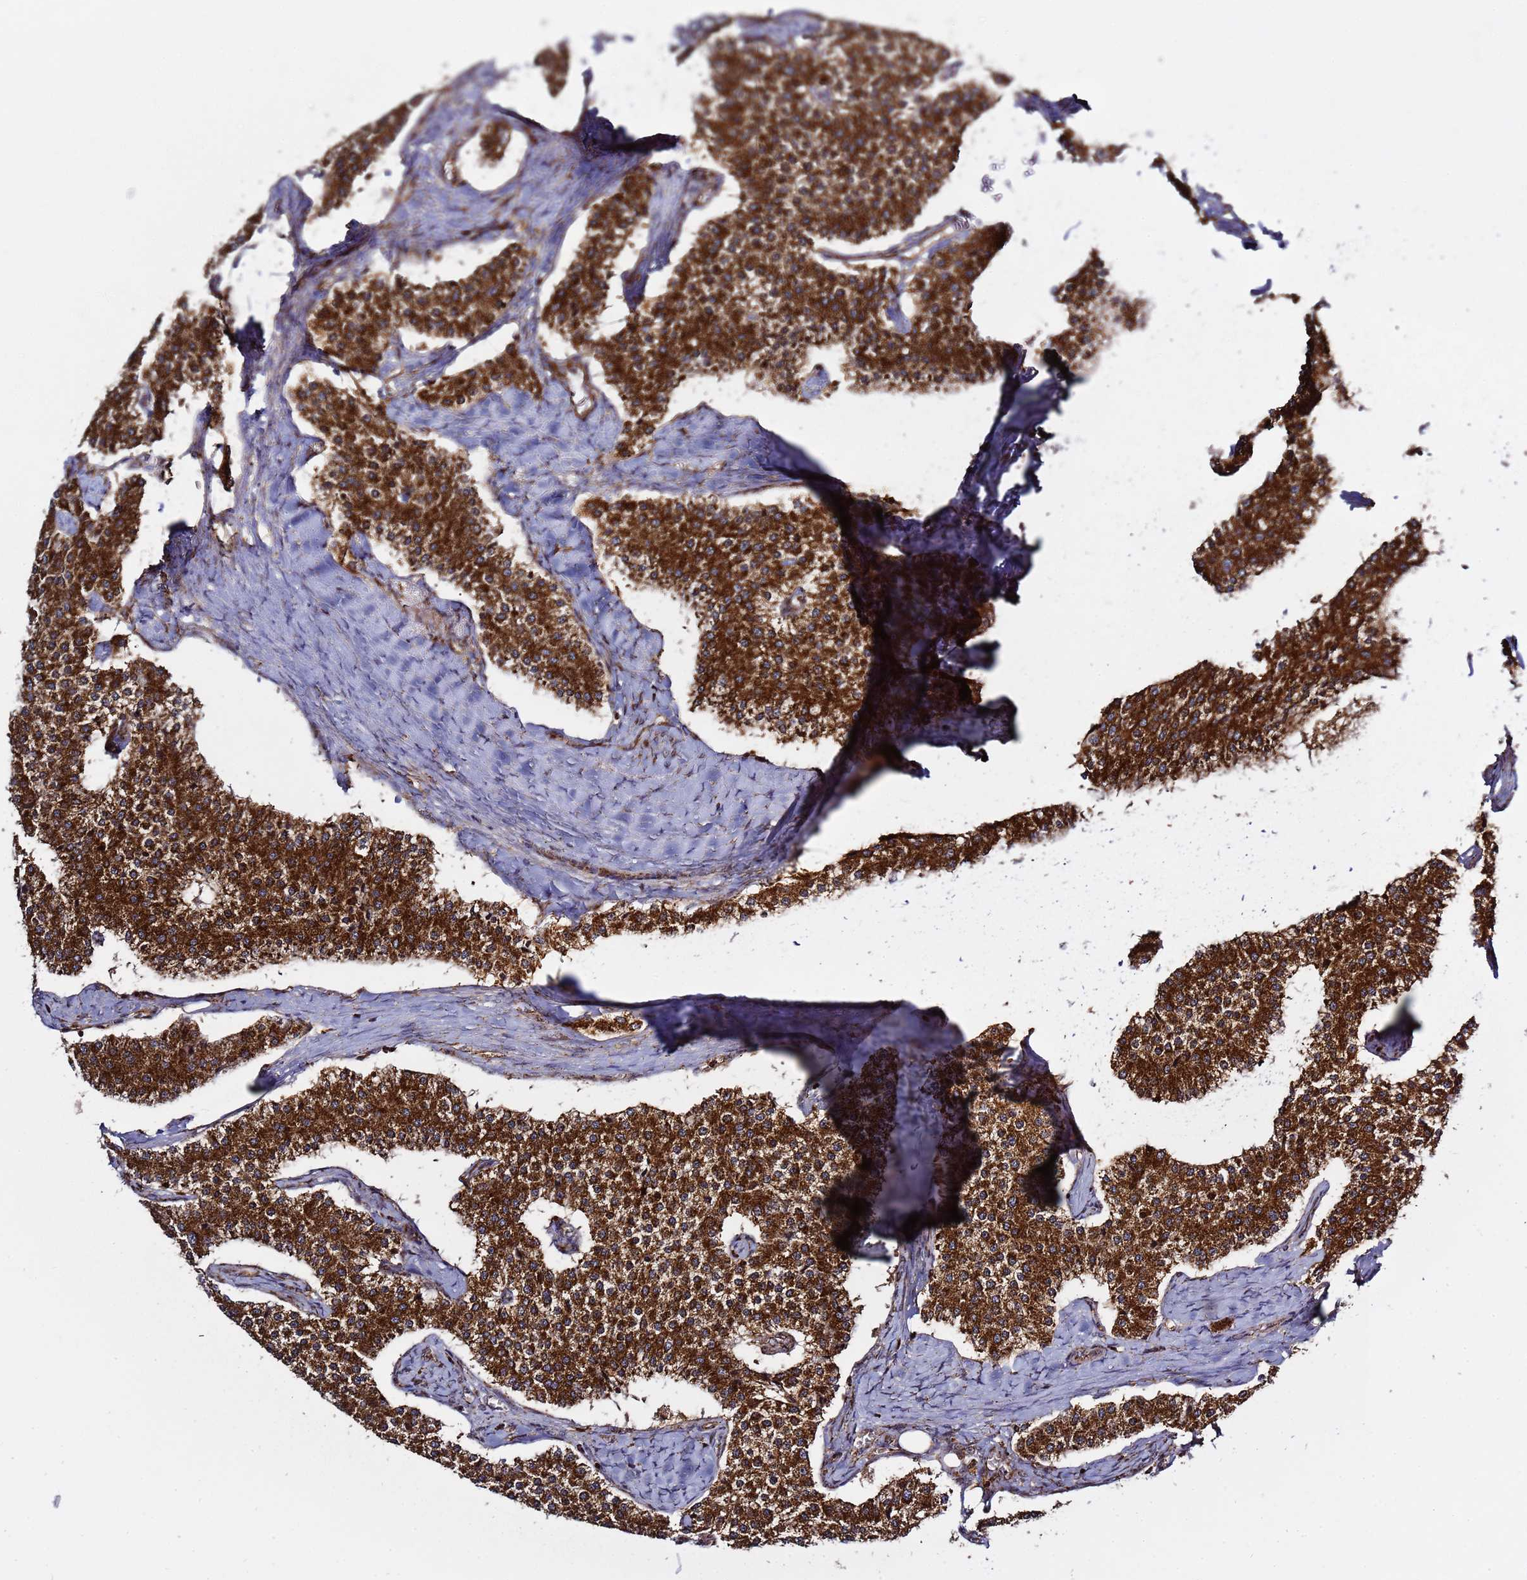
{"staining": {"intensity": "strong", "quantity": ">75%", "location": "cytoplasmic/membranous"}, "tissue": "carcinoid", "cell_type": "Tumor cells", "image_type": "cancer", "snomed": [{"axis": "morphology", "description": "Carcinoid, malignant, NOS"}, {"axis": "topography", "description": "Colon"}], "caption": "A brown stain labels strong cytoplasmic/membranous expression of a protein in human malignant carcinoid tumor cells.", "gene": "RCOR2", "patient": {"sex": "female", "age": 52}}